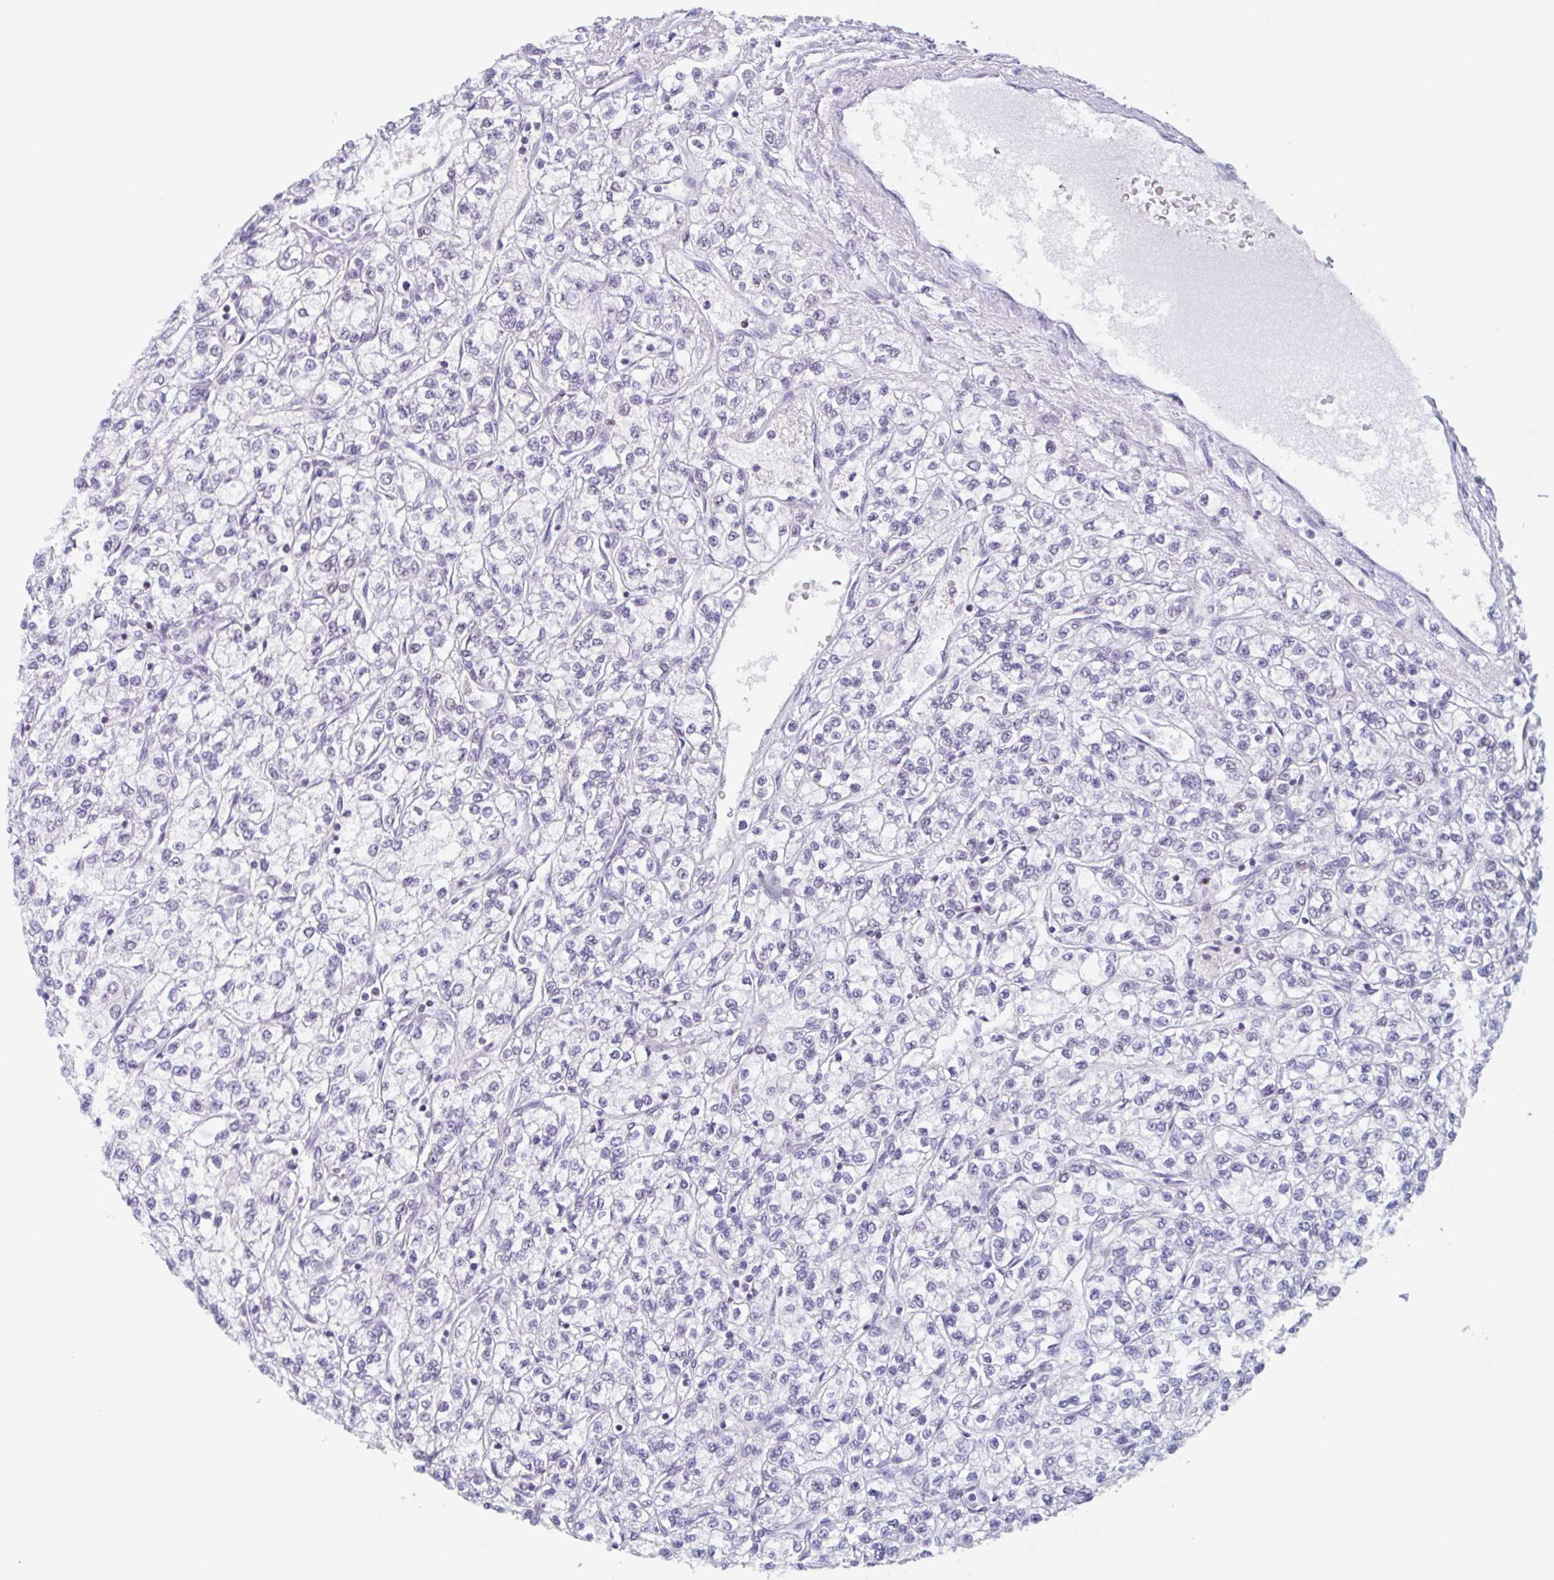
{"staining": {"intensity": "weak", "quantity": "<25%", "location": "nuclear"}, "tissue": "renal cancer", "cell_type": "Tumor cells", "image_type": "cancer", "snomed": [{"axis": "morphology", "description": "Adenocarcinoma, NOS"}, {"axis": "topography", "description": "Kidney"}], "caption": "This photomicrograph is of renal cancer stained with immunohistochemistry to label a protein in brown with the nuclei are counter-stained blue. There is no expression in tumor cells.", "gene": "LENG9", "patient": {"sex": "male", "age": 80}}